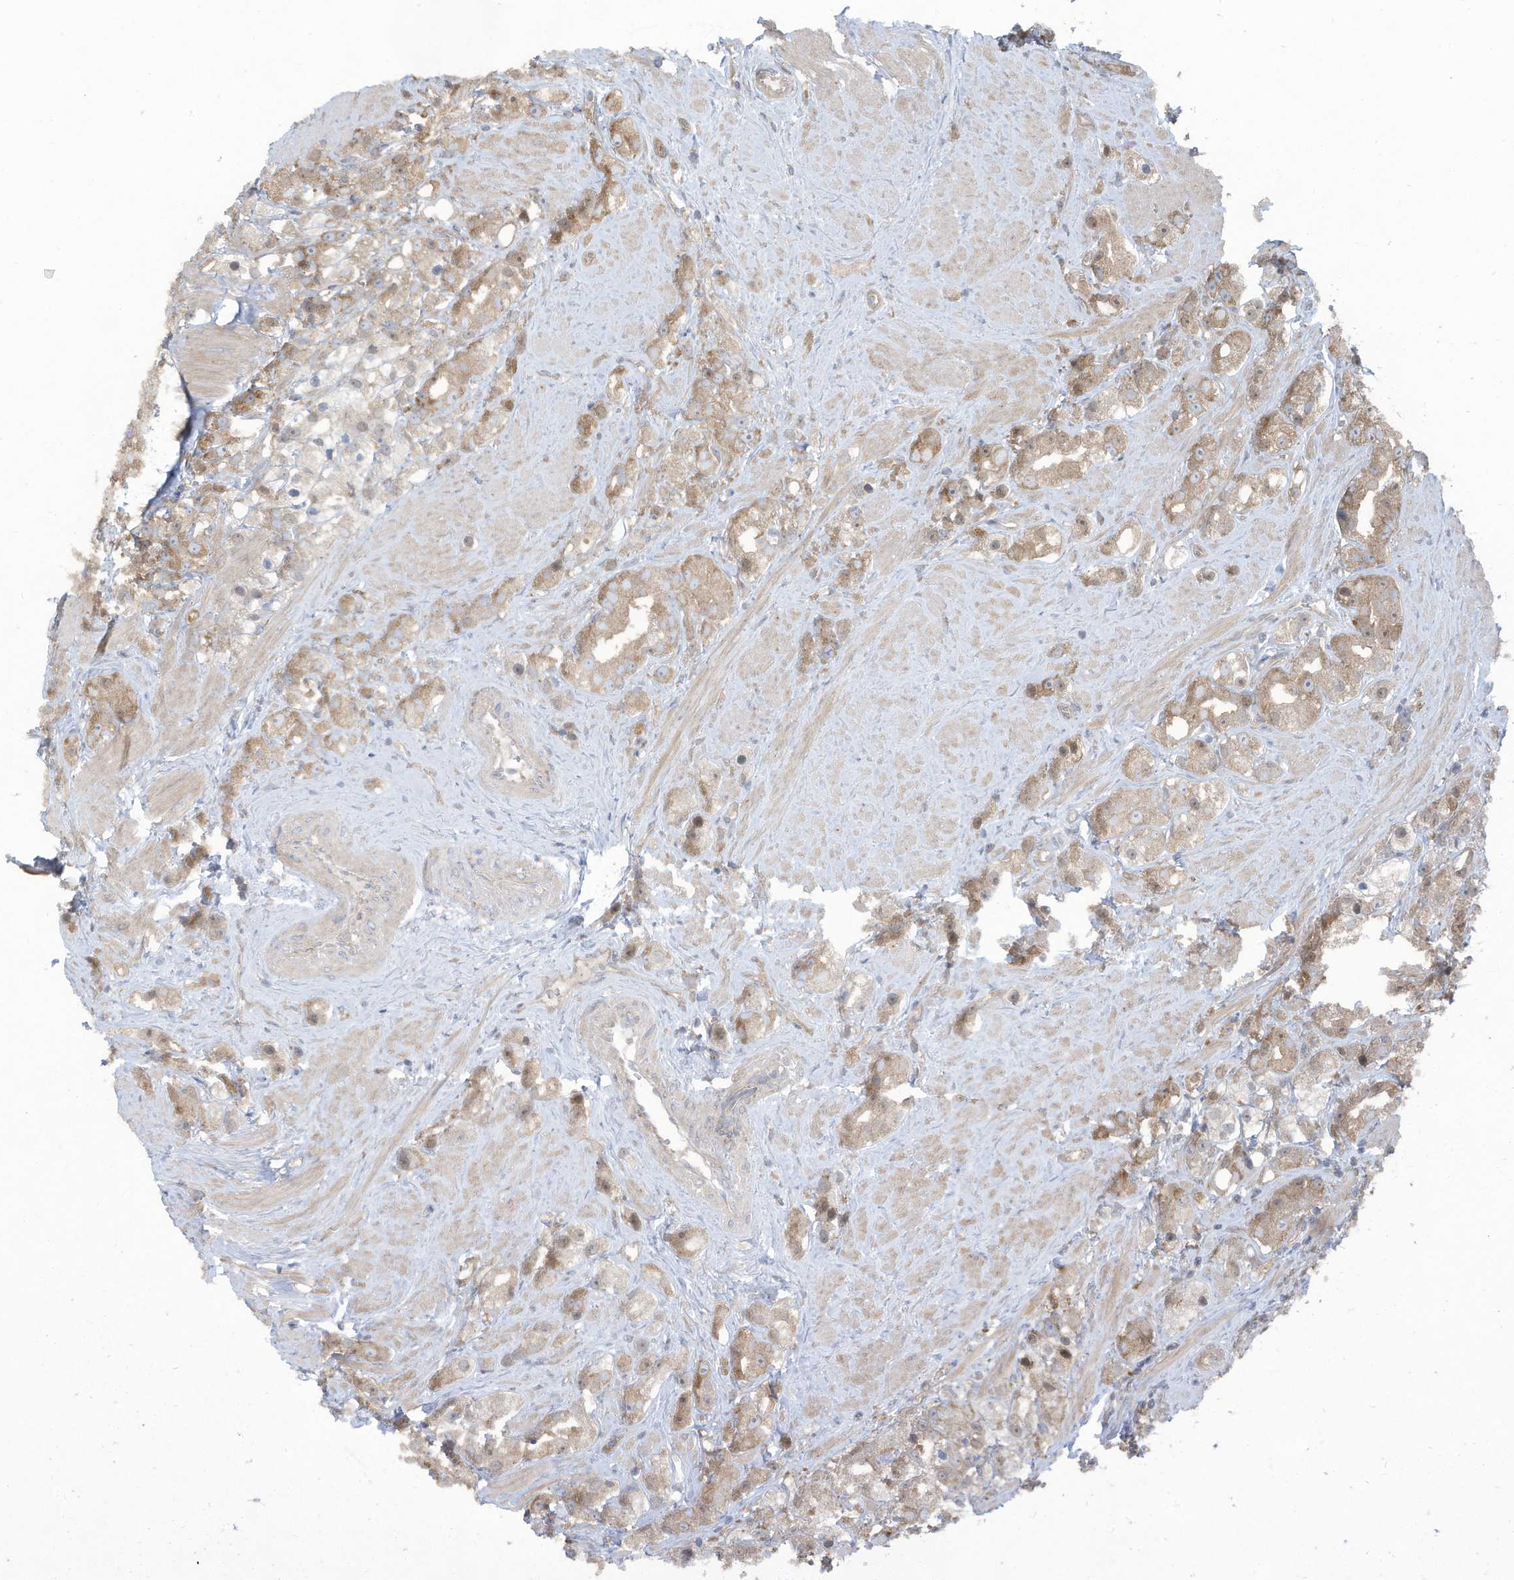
{"staining": {"intensity": "moderate", "quantity": ">75%", "location": "cytoplasmic/membranous"}, "tissue": "prostate cancer", "cell_type": "Tumor cells", "image_type": "cancer", "snomed": [{"axis": "morphology", "description": "Adenocarcinoma, NOS"}, {"axis": "topography", "description": "Prostate"}], "caption": "Immunohistochemical staining of adenocarcinoma (prostate) displays medium levels of moderate cytoplasmic/membranous protein expression in about >75% of tumor cells.", "gene": "OLA1", "patient": {"sex": "male", "age": 79}}